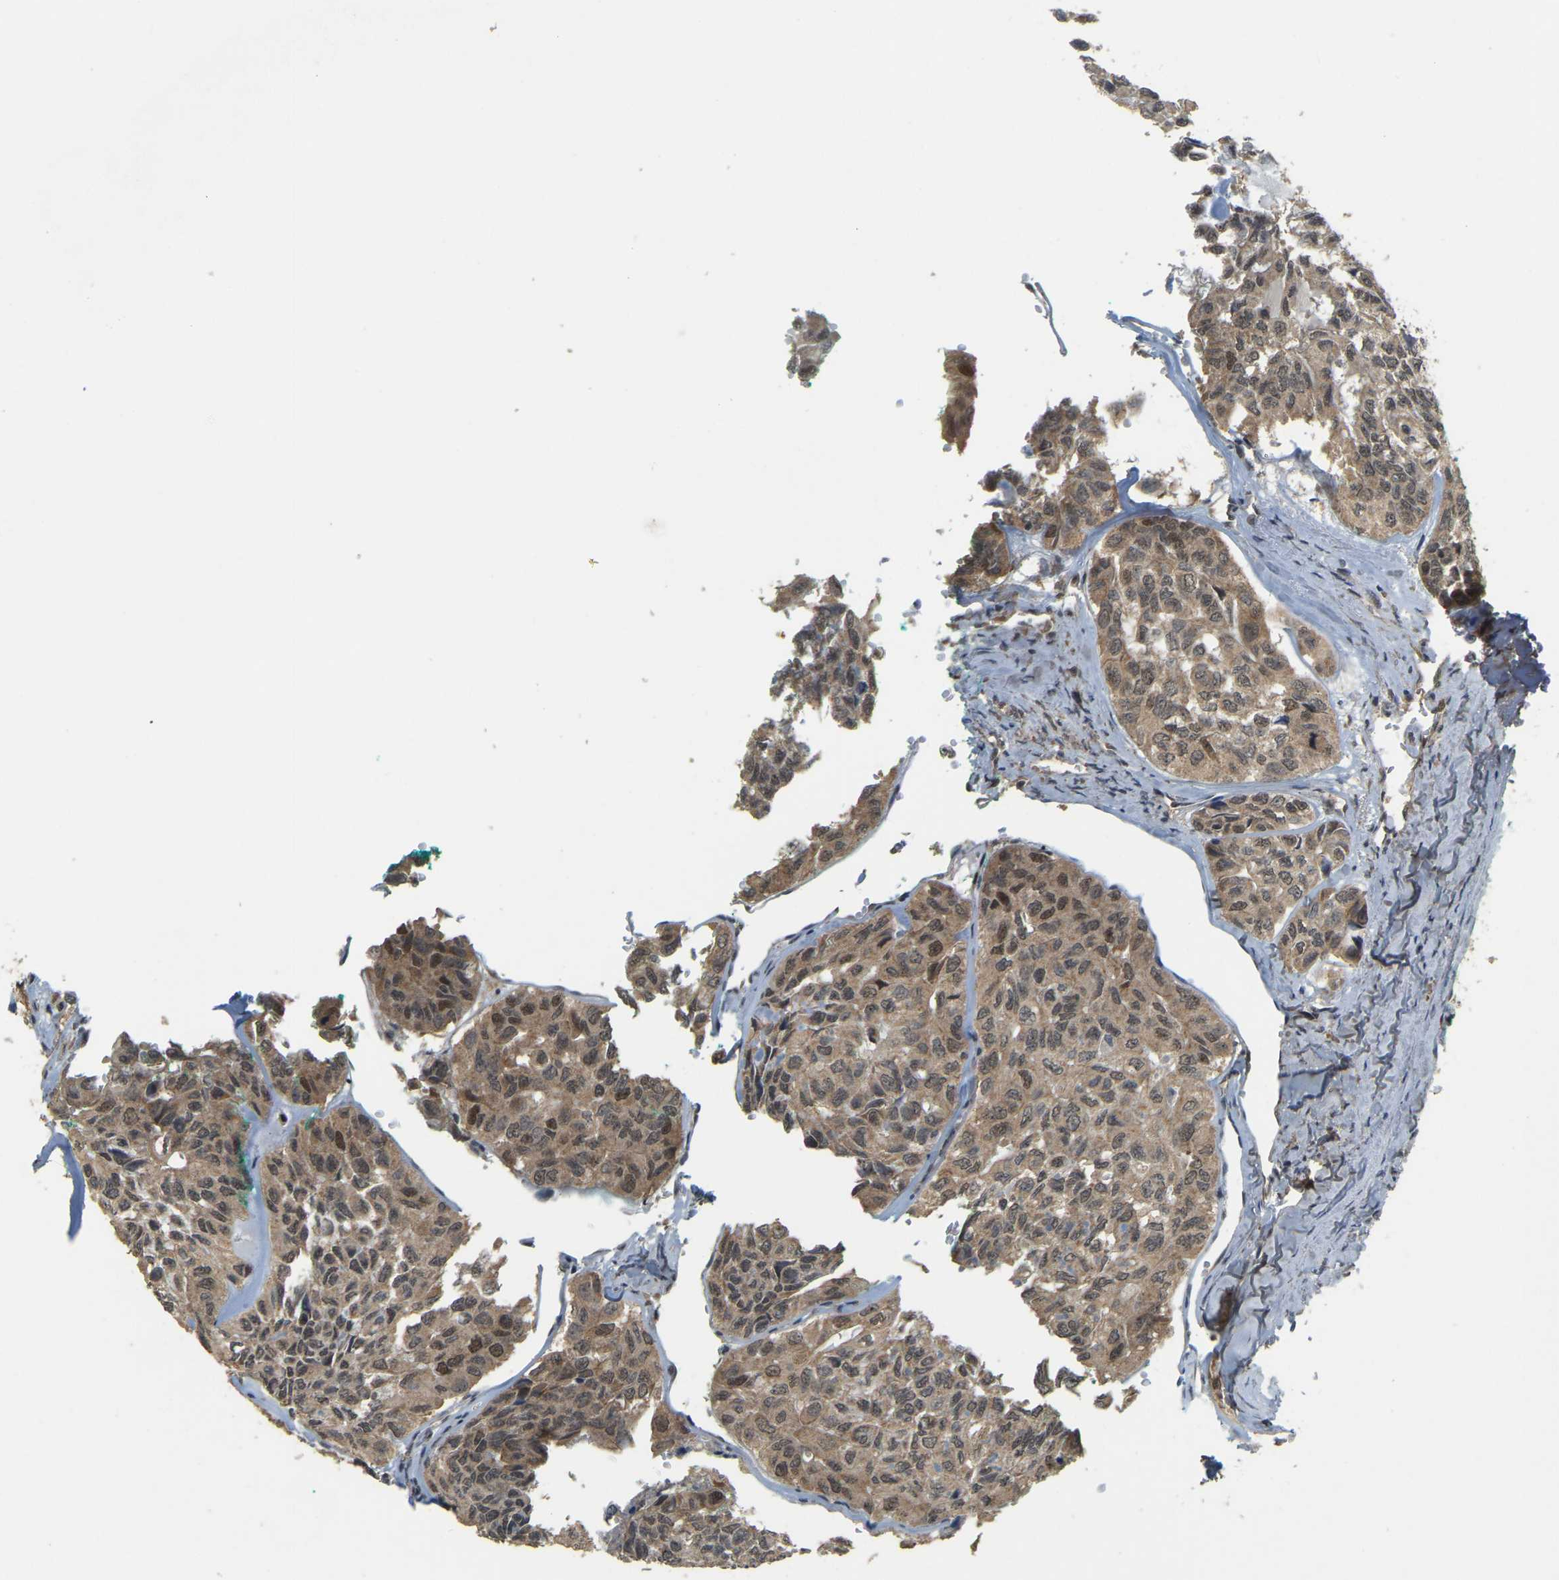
{"staining": {"intensity": "moderate", "quantity": ">75%", "location": "cytoplasmic/membranous,nuclear"}, "tissue": "head and neck cancer", "cell_type": "Tumor cells", "image_type": "cancer", "snomed": [{"axis": "morphology", "description": "Adenocarcinoma, NOS"}, {"axis": "topography", "description": "Salivary gland, NOS"}, {"axis": "topography", "description": "Head-Neck"}], "caption": "Immunohistochemical staining of human adenocarcinoma (head and neck) shows medium levels of moderate cytoplasmic/membranous and nuclear expression in about >75% of tumor cells.", "gene": "BRF2", "patient": {"sex": "female", "age": 76}}